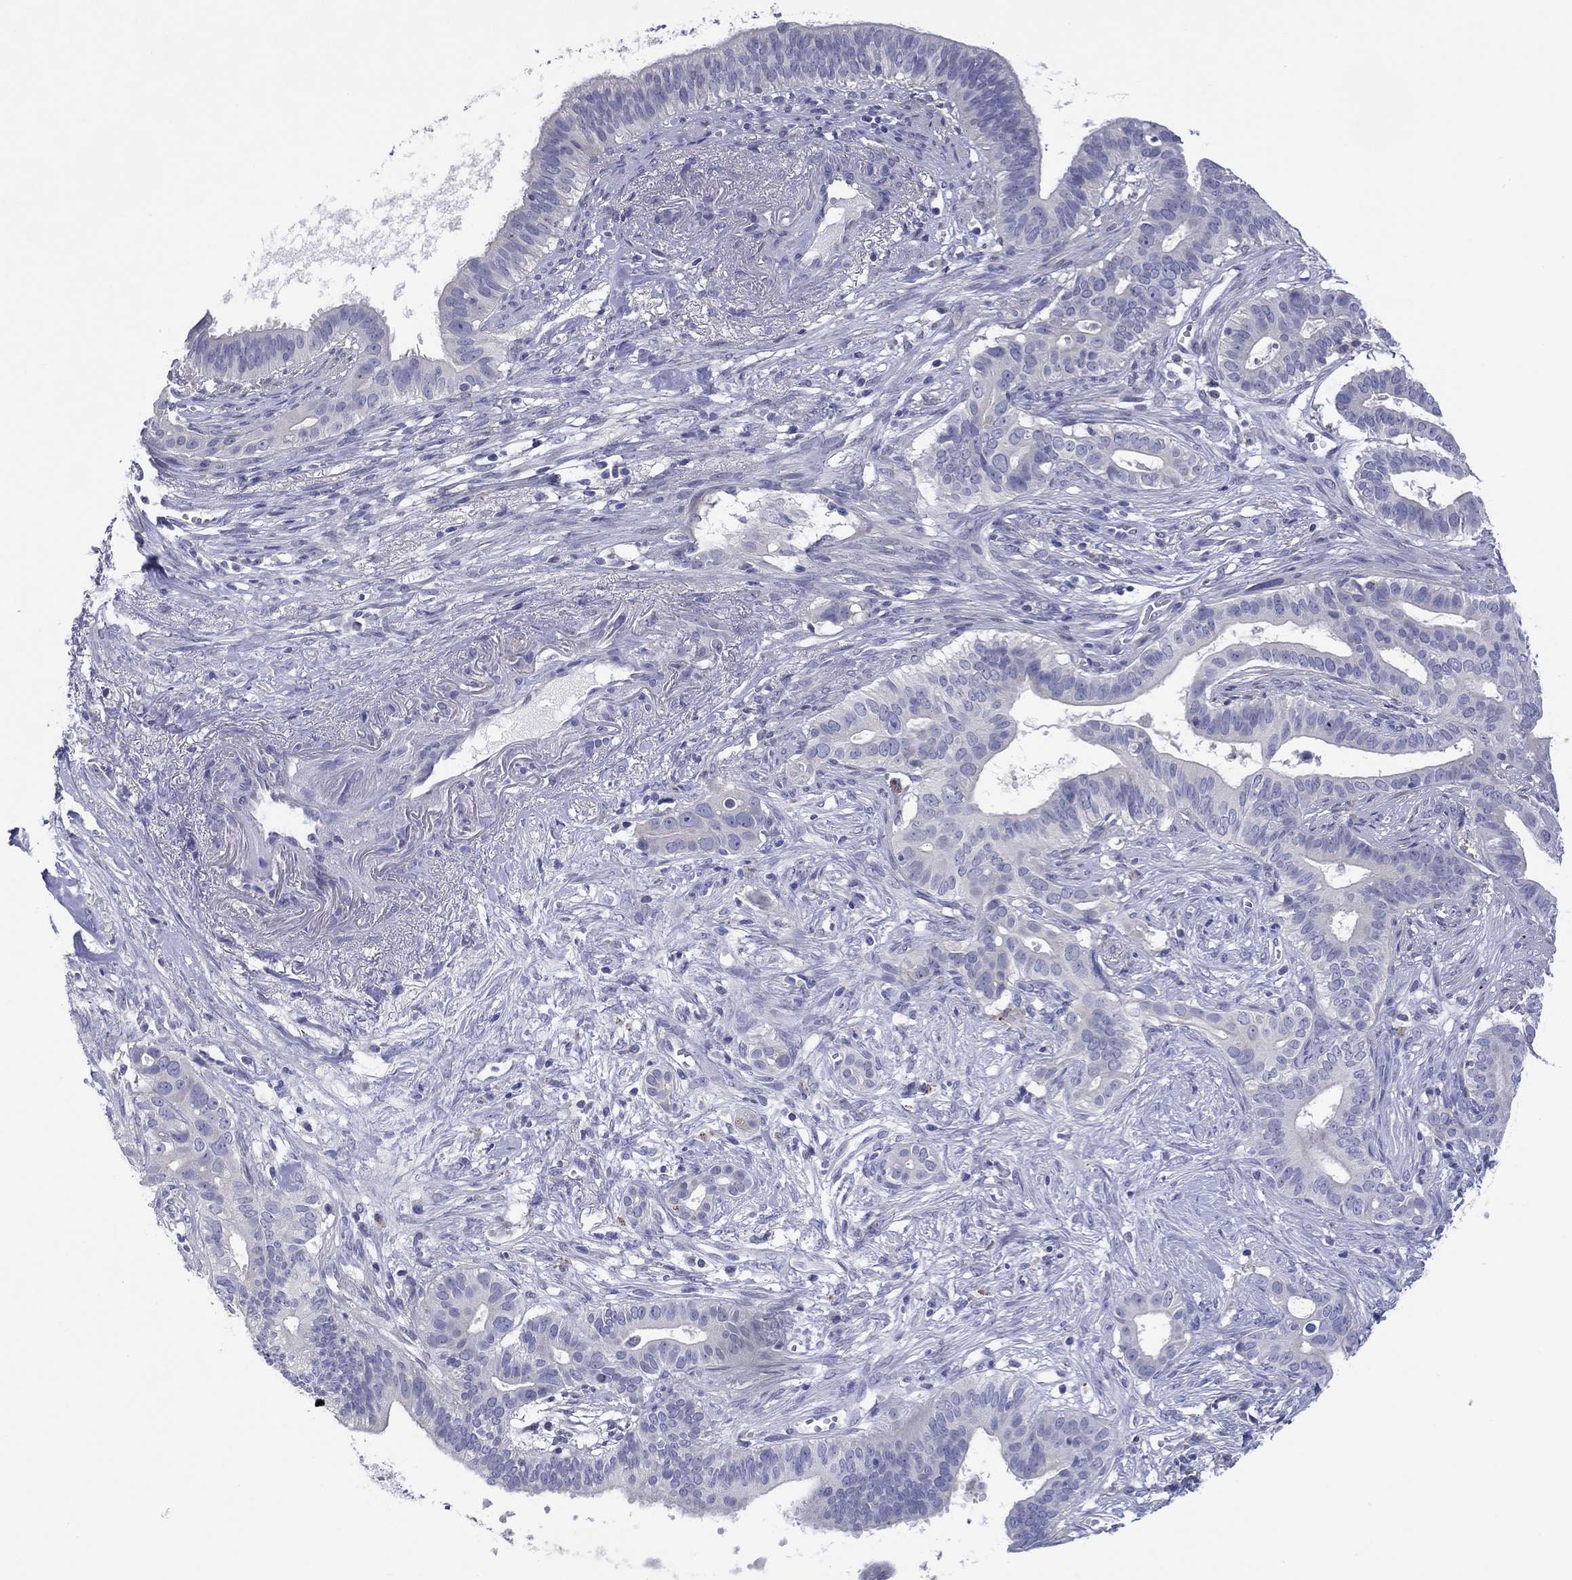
{"staining": {"intensity": "negative", "quantity": "none", "location": "none"}, "tissue": "pancreatic cancer", "cell_type": "Tumor cells", "image_type": "cancer", "snomed": [{"axis": "morphology", "description": "Adenocarcinoma, NOS"}, {"axis": "topography", "description": "Pancreas"}], "caption": "Immunohistochemistry photomicrograph of human pancreatic cancer (adenocarcinoma) stained for a protein (brown), which reveals no staining in tumor cells.", "gene": "HDC", "patient": {"sex": "male", "age": 61}}